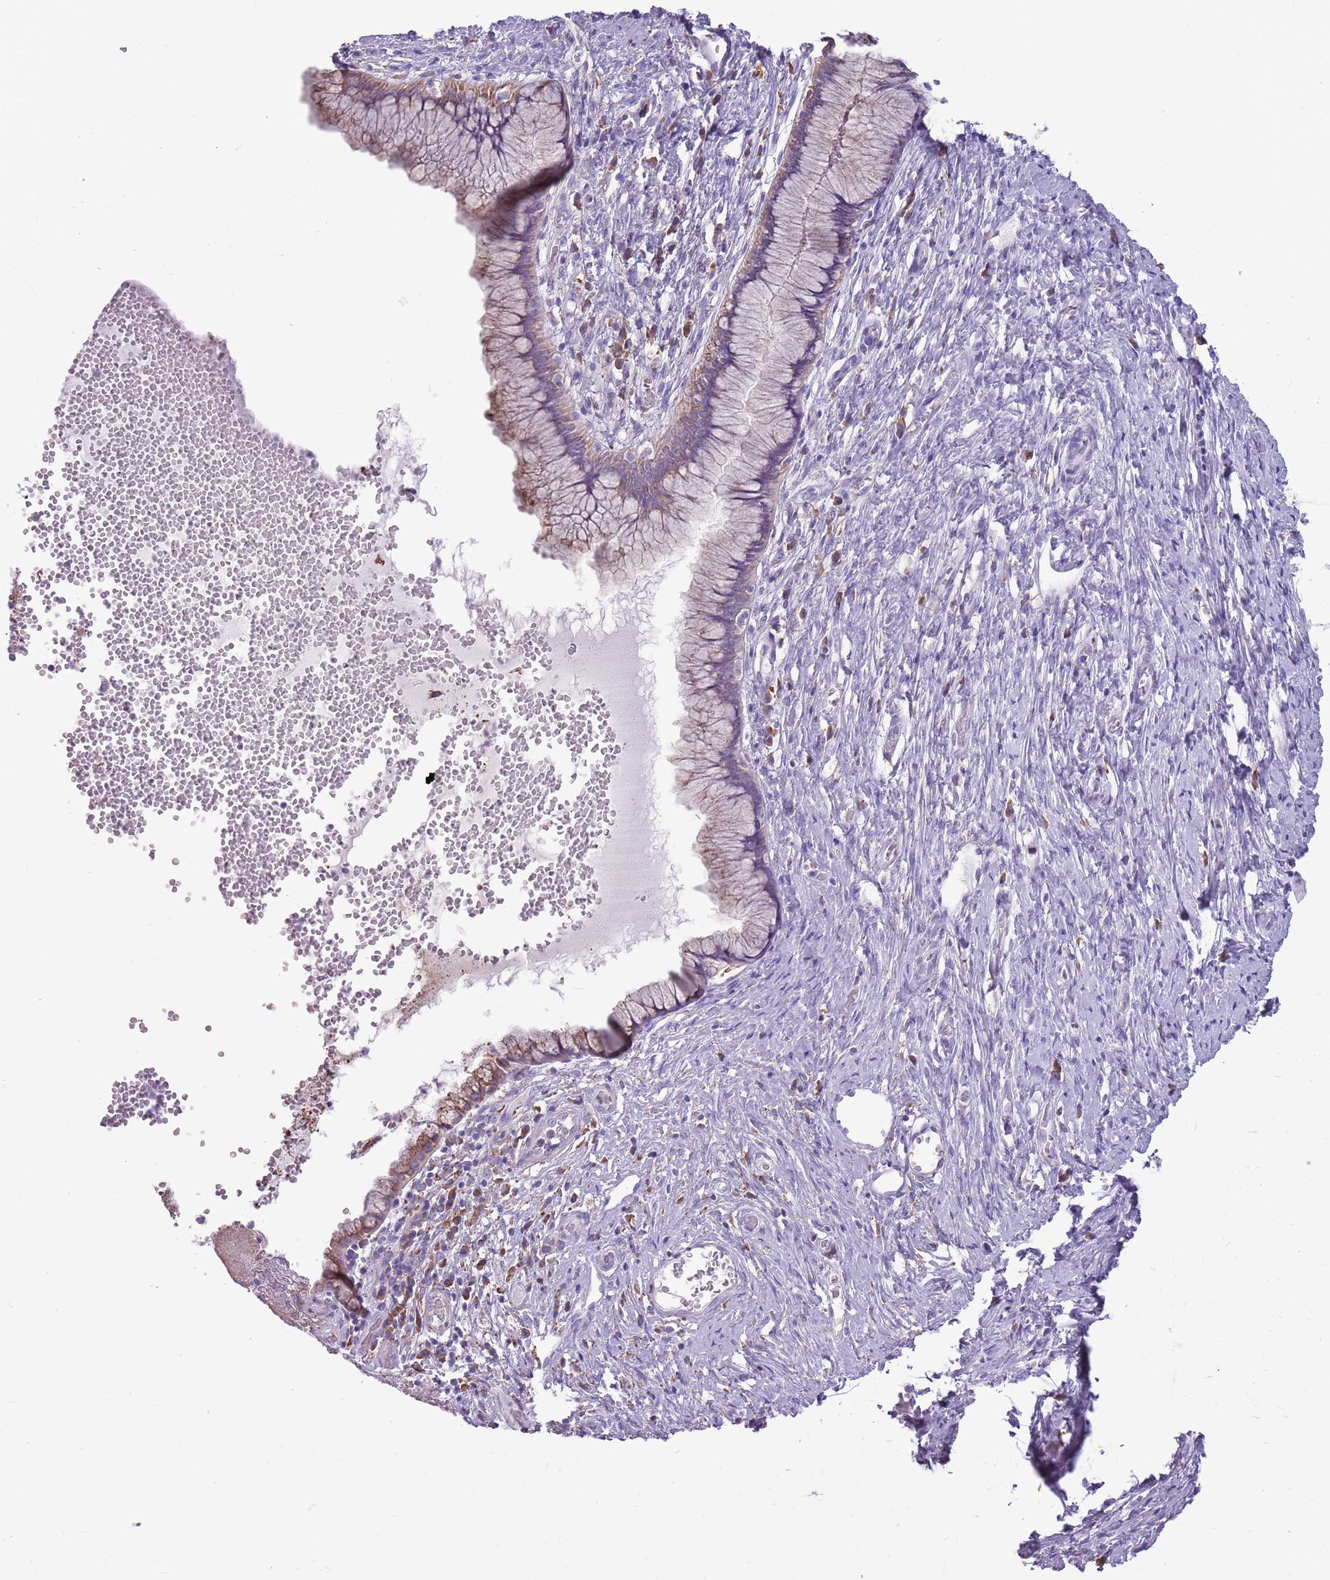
{"staining": {"intensity": "weak", "quantity": ">75%", "location": "cytoplasmic/membranous"}, "tissue": "cervix", "cell_type": "Glandular cells", "image_type": "normal", "snomed": [{"axis": "morphology", "description": "Normal tissue, NOS"}, {"axis": "topography", "description": "Cervix"}], "caption": "The immunohistochemical stain labels weak cytoplasmic/membranous expression in glandular cells of unremarkable cervix. (brown staining indicates protein expression, while blue staining denotes nuclei).", "gene": "KCTD19", "patient": {"sex": "female", "age": 42}}